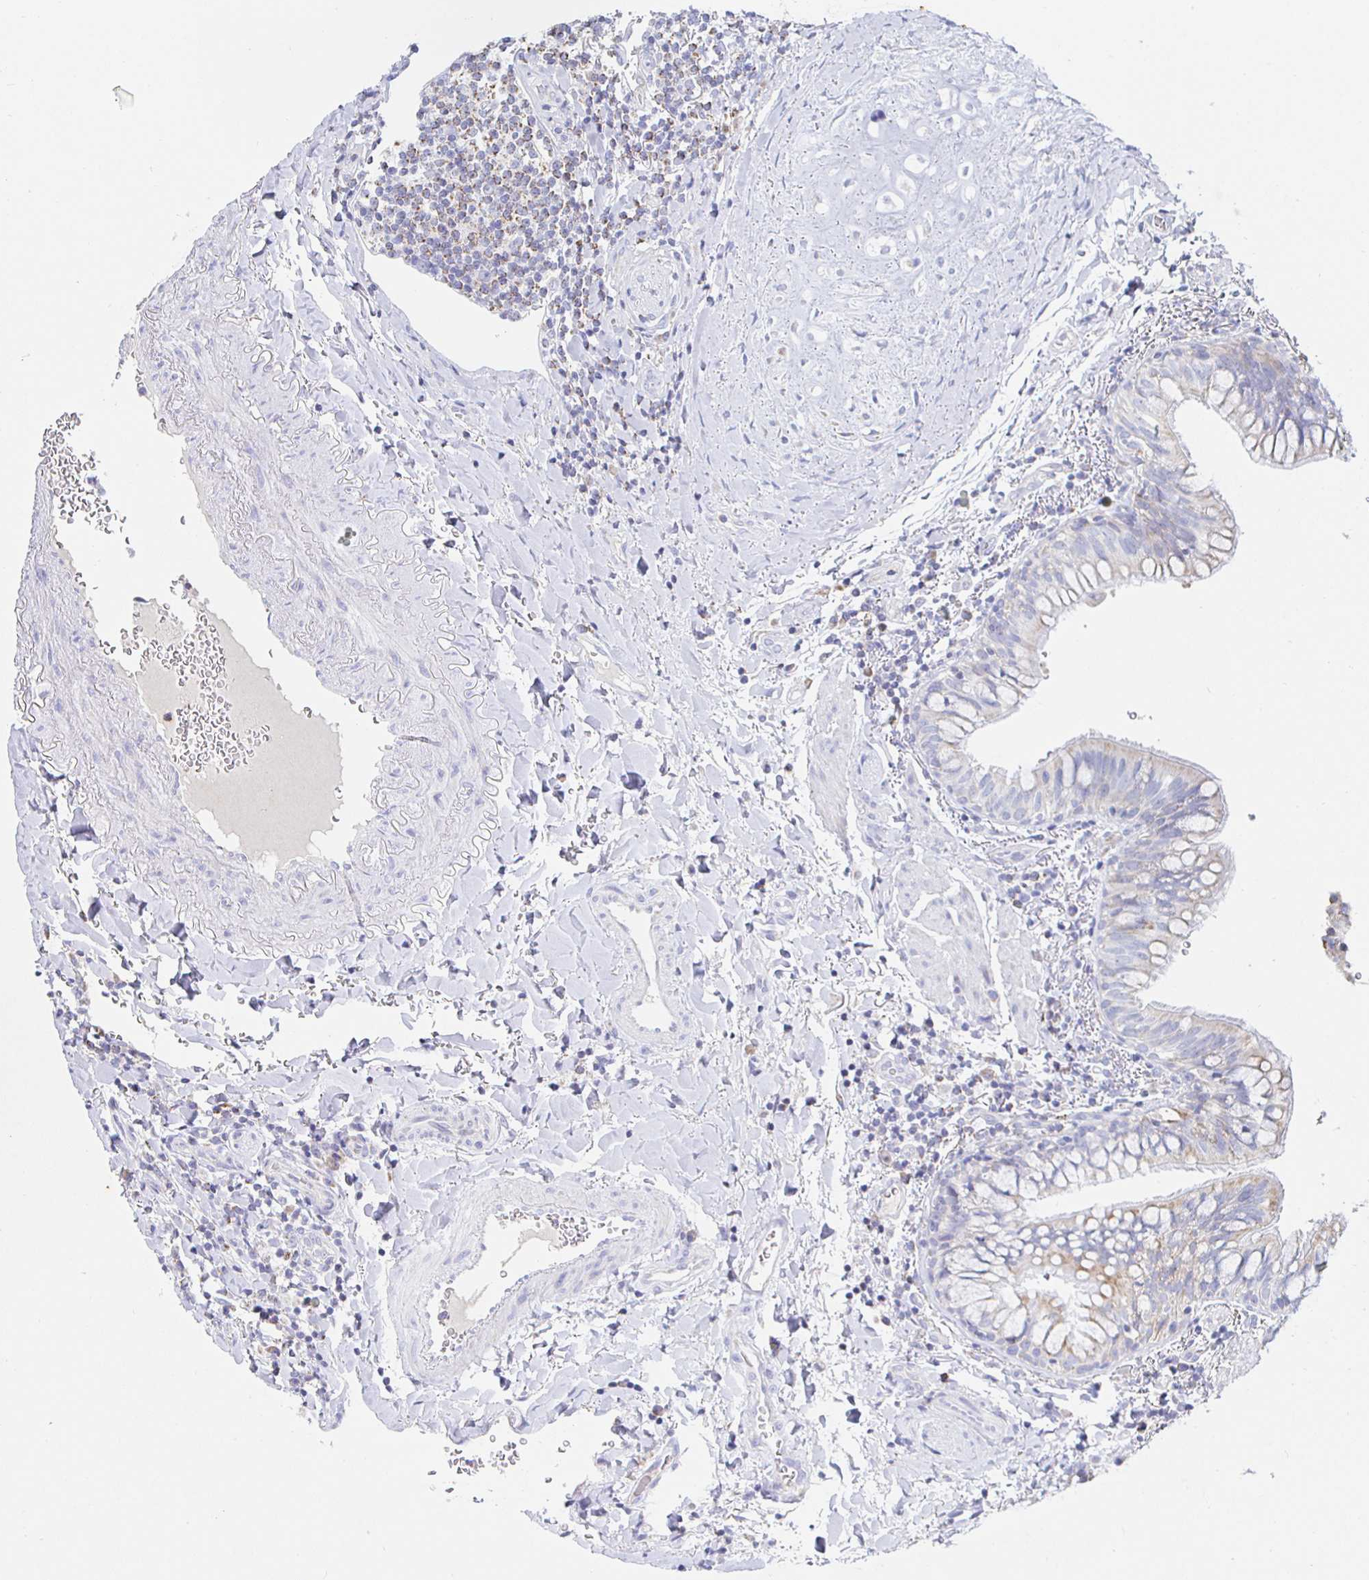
{"staining": {"intensity": "weak", "quantity": "<25%", "location": "cytoplasmic/membranous"}, "tissue": "lymphoma", "cell_type": "Tumor cells", "image_type": "cancer", "snomed": [{"axis": "morphology", "description": "Malignant lymphoma, non-Hodgkin's type, Low grade"}, {"axis": "topography", "description": "Lung"}], "caption": "Immunohistochemistry (IHC) of human lymphoma demonstrates no positivity in tumor cells. Nuclei are stained in blue.", "gene": "SYNGR4", "patient": {"sex": "female", "age": 71}}